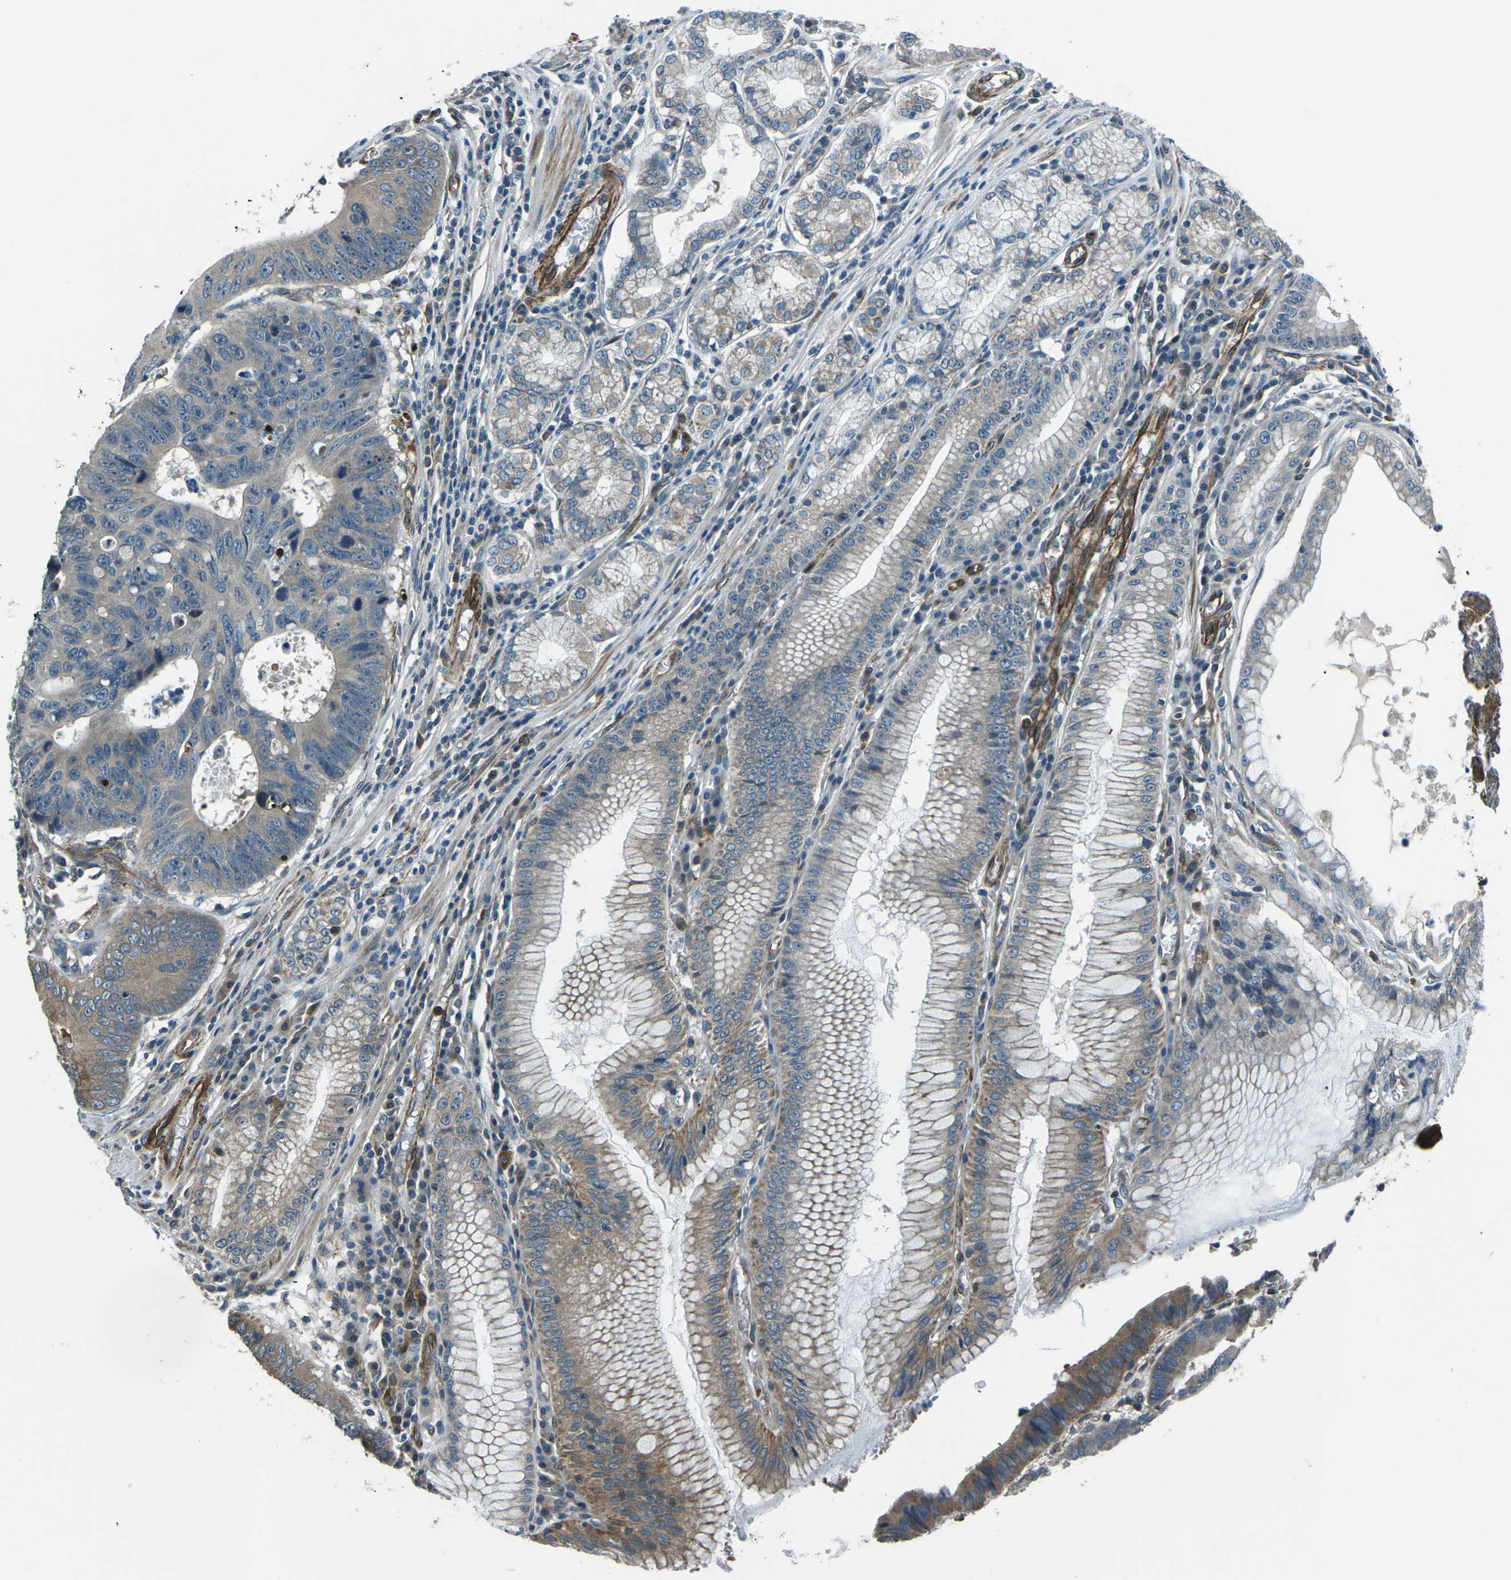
{"staining": {"intensity": "moderate", "quantity": "25%-75%", "location": "cytoplasmic/membranous"}, "tissue": "stomach cancer", "cell_type": "Tumor cells", "image_type": "cancer", "snomed": [{"axis": "morphology", "description": "Adenocarcinoma, NOS"}, {"axis": "topography", "description": "Stomach"}], "caption": "Human adenocarcinoma (stomach) stained with a protein marker exhibits moderate staining in tumor cells.", "gene": "AFAP1", "patient": {"sex": "male", "age": 59}}